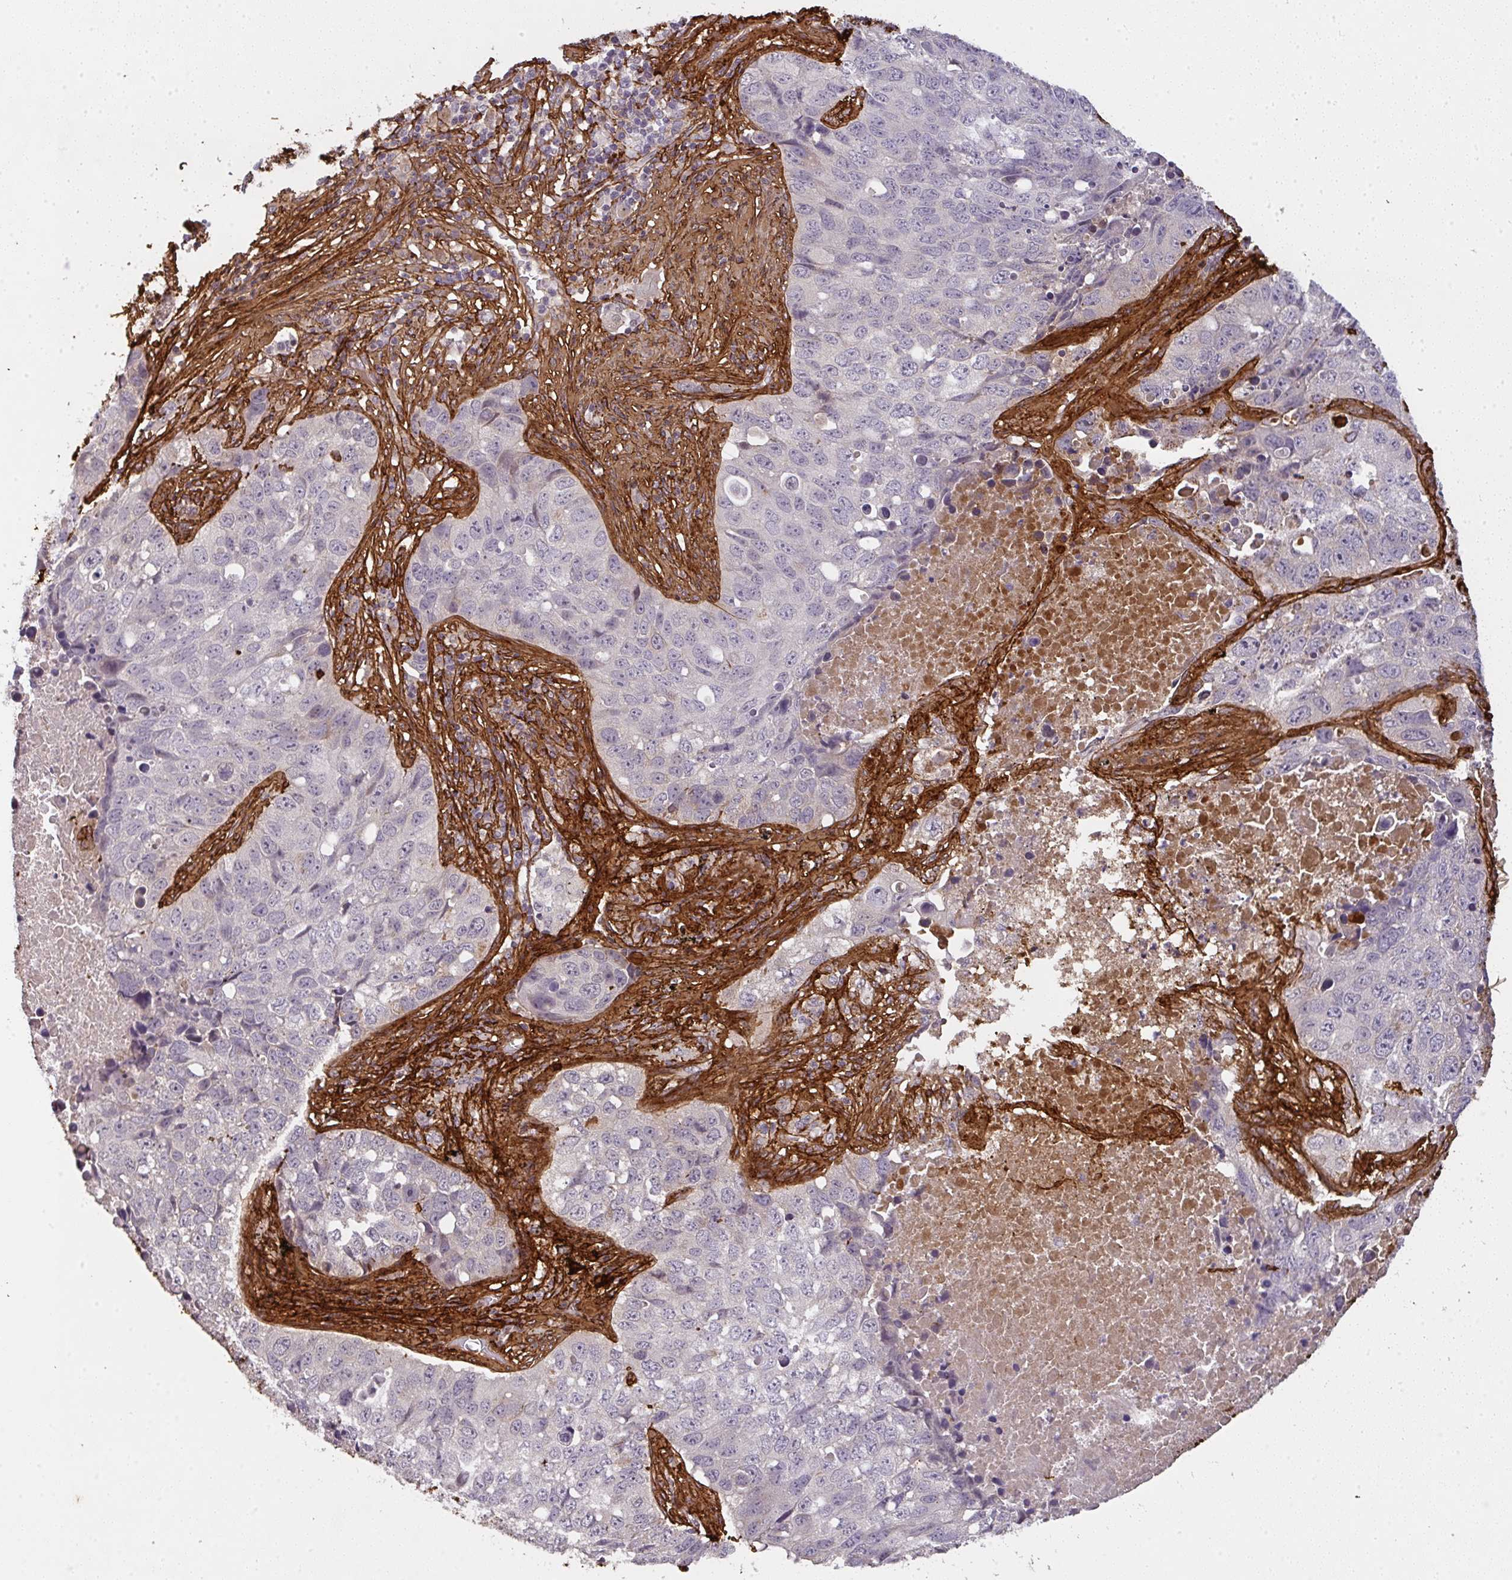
{"staining": {"intensity": "negative", "quantity": "none", "location": "none"}, "tissue": "lung cancer", "cell_type": "Tumor cells", "image_type": "cancer", "snomed": [{"axis": "morphology", "description": "Squamous cell carcinoma, NOS"}, {"axis": "topography", "description": "Lung"}], "caption": "IHC image of lung cancer (squamous cell carcinoma) stained for a protein (brown), which shows no staining in tumor cells. (DAB immunohistochemistry (IHC), high magnification).", "gene": "COL3A1", "patient": {"sex": "male", "age": 60}}